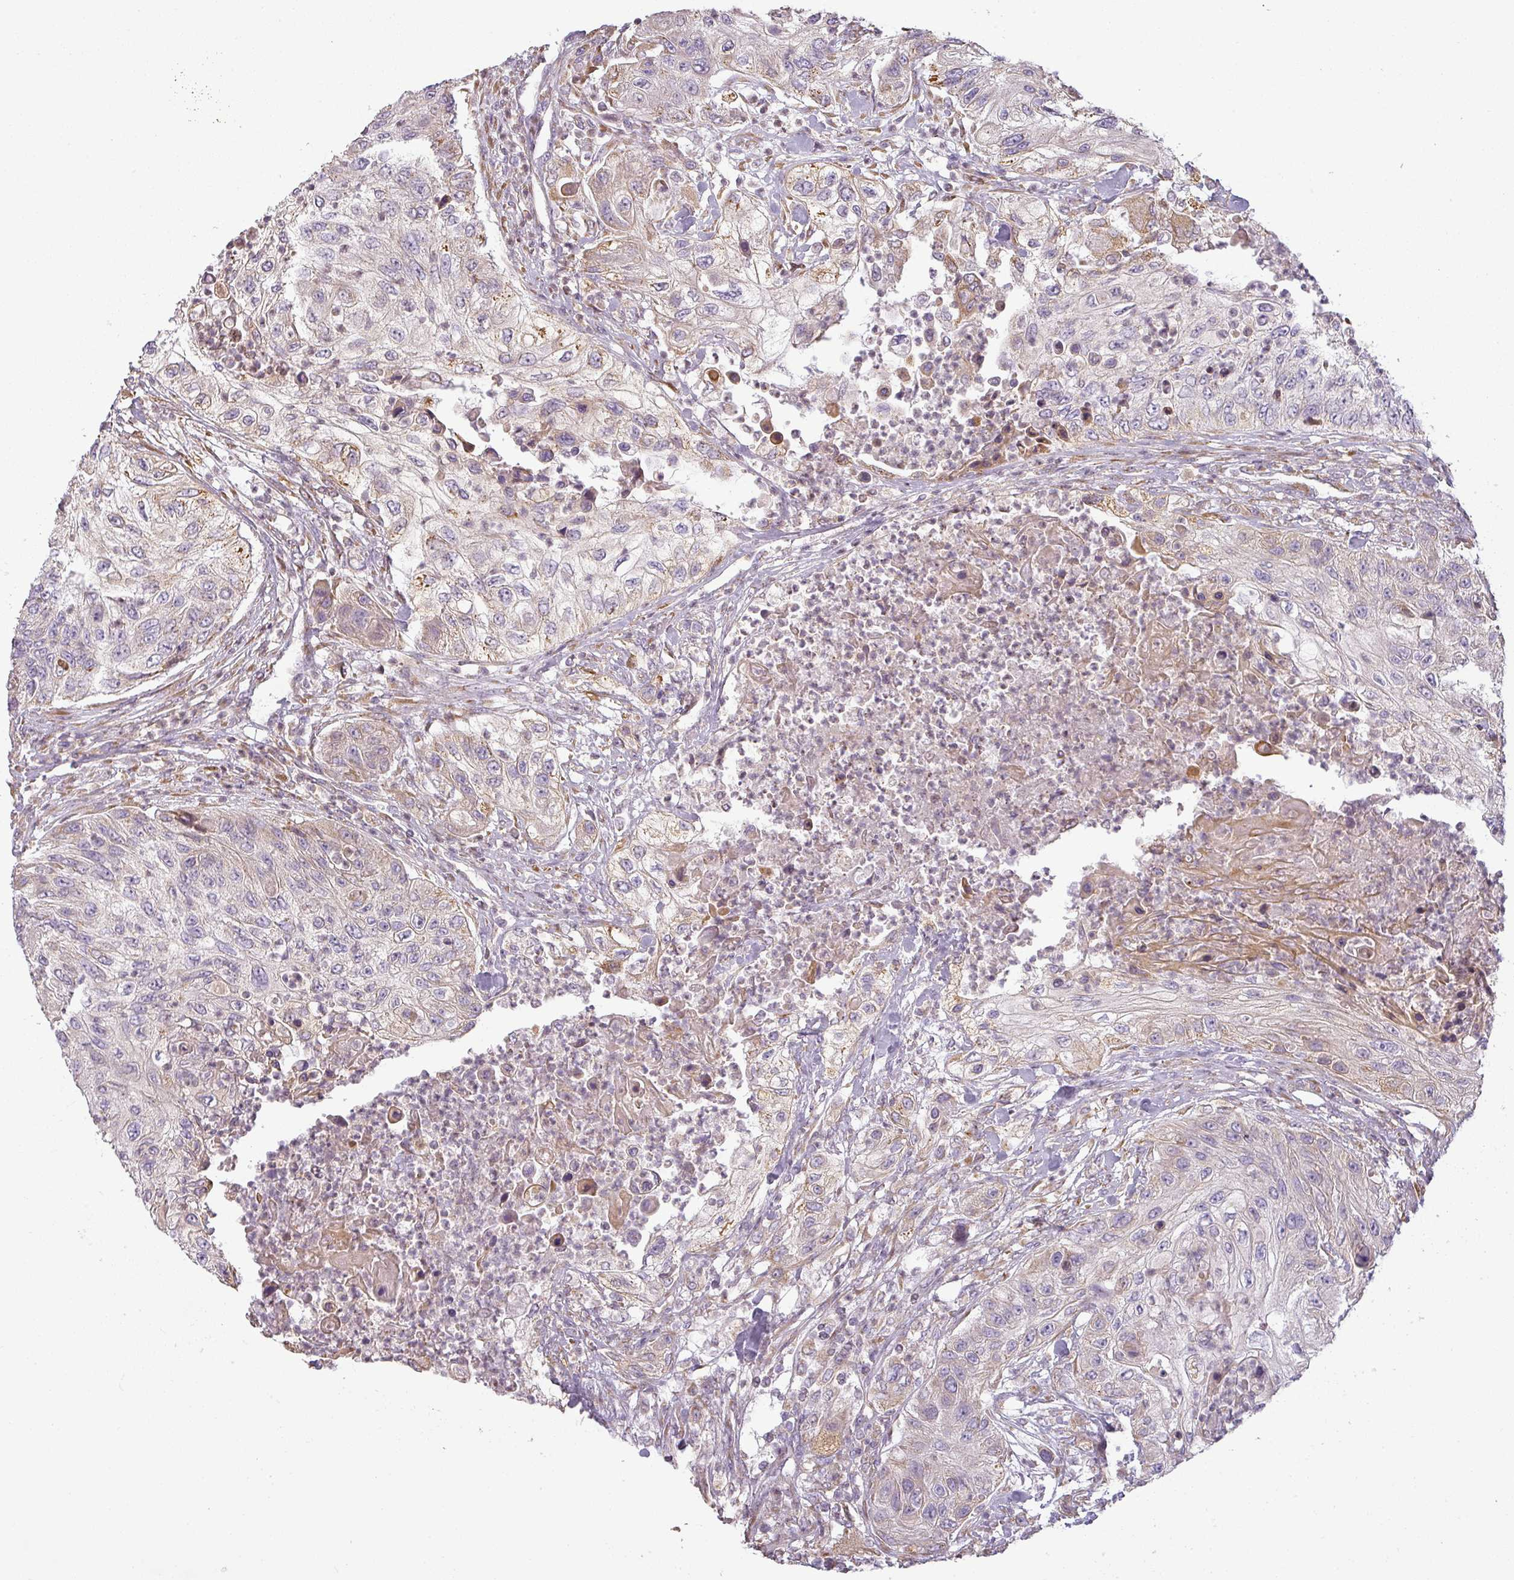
{"staining": {"intensity": "weak", "quantity": "<25%", "location": "cytoplasmic/membranous"}, "tissue": "urothelial cancer", "cell_type": "Tumor cells", "image_type": "cancer", "snomed": [{"axis": "morphology", "description": "Urothelial carcinoma, High grade"}, {"axis": "topography", "description": "Urinary bladder"}], "caption": "This is an immunohistochemistry (IHC) photomicrograph of human urothelial cancer. There is no staining in tumor cells.", "gene": "CCDC144A", "patient": {"sex": "female", "age": 60}}